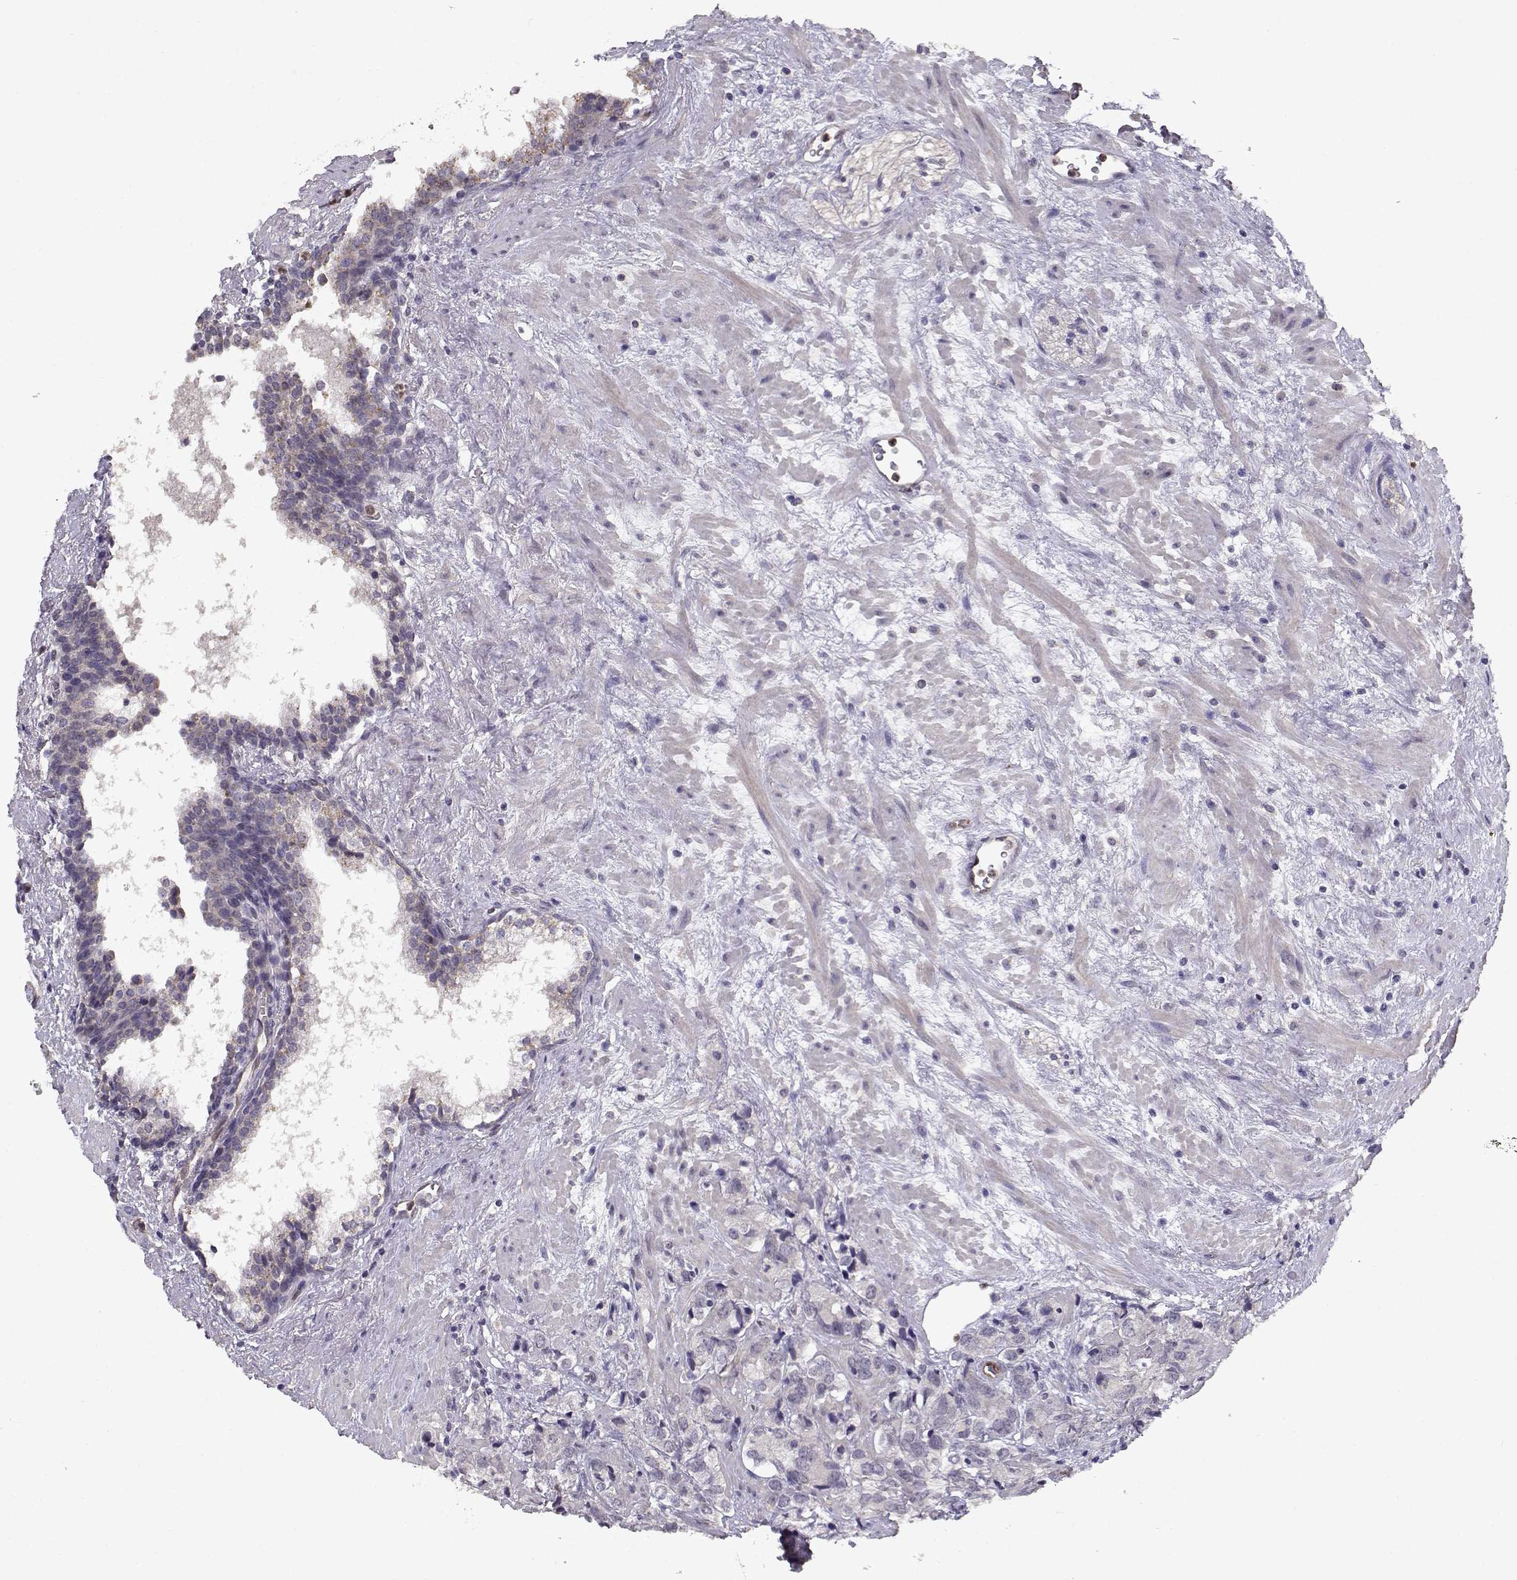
{"staining": {"intensity": "negative", "quantity": "none", "location": "none"}, "tissue": "prostate cancer", "cell_type": "Tumor cells", "image_type": "cancer", "snomed": [{"axis": "morphology", "description": "Adenocarcinoma, NOS"}, {"axis": "topography", "description": "Prostate and seminal vesicle, NOS"}], "caption": "High power microscopy micrograph of an immunohistochemistry histopathology image of prostate cancer (adenocarcinoma), revealing no significant staining in tumor cells. (Stains: DAB (3,3'-diaminobenzidine) immunohistochemistry with hematoxylin counter stain, Microscopy: brightfield microscopy at high magnification).", "gene": "BMX", "patient": {"sex": "male", "age": 63}}